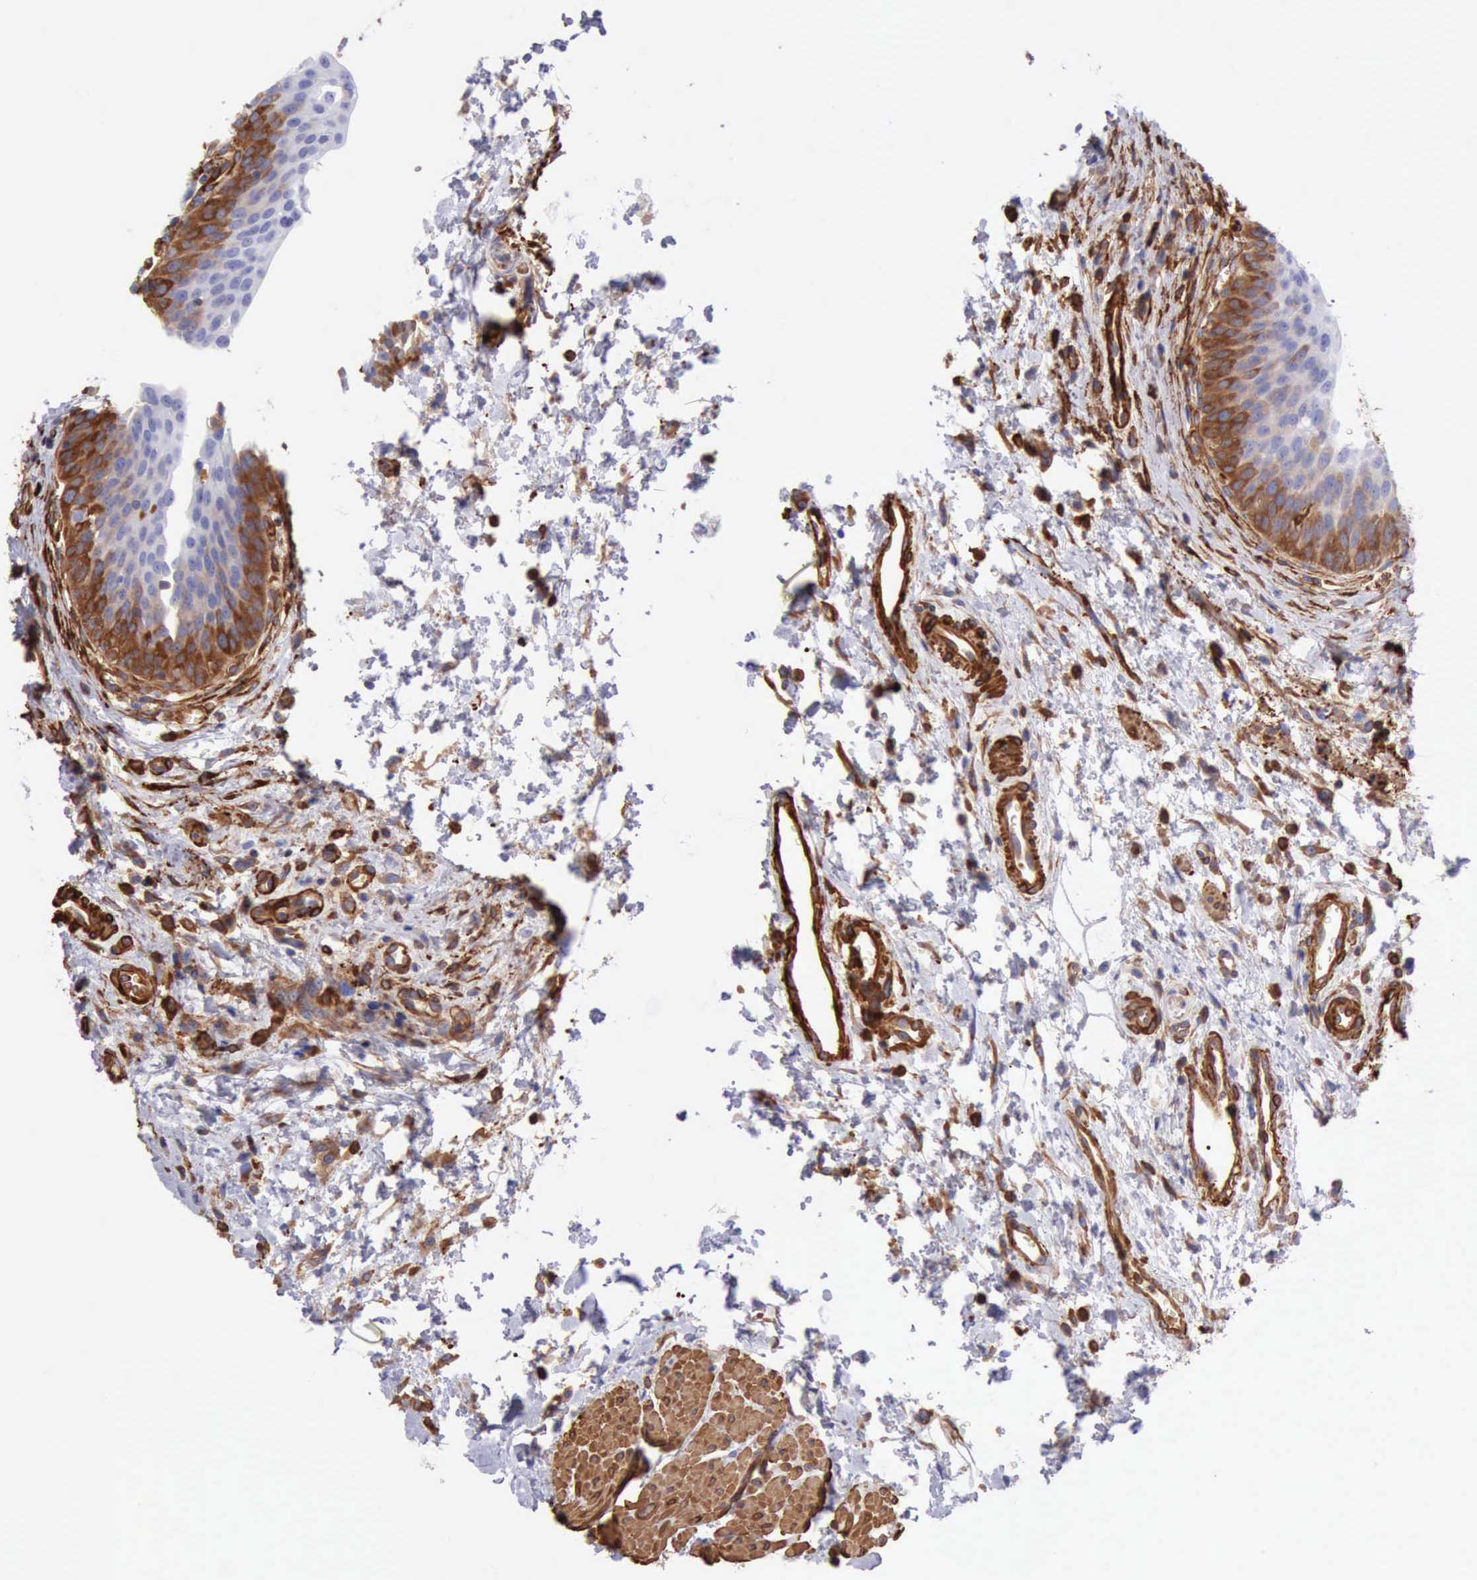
{"staining": {"intensity": "weak", "quantity": "25%-75%", "location": "cytoplasmic/membranous"}, "tissue": "urinary bladder", "cell_type": "Urothelial cells", "image_type": "normal", "snomed": [{"axis": "morphology", "description": "Normal tissue, NOS"}, {"axis": "topography", "description": "Smooth muscle"}, {"axis": "topography", "description": "Urinary bladder"}], "caption": "Urinary bladder was stained to show a protein in brown. There is low levels of weak cytoplasmic/membranous positivity in approximately 25%-75% of urothelial cells. The staining was performed using DAB (3,3'-diaminobenzidine), with brown indicating positive protein expression. Nuclei are stained blue with hematoxylin.", "gene": "FLNA", "patient": {"sex": "male", "age": 35}}